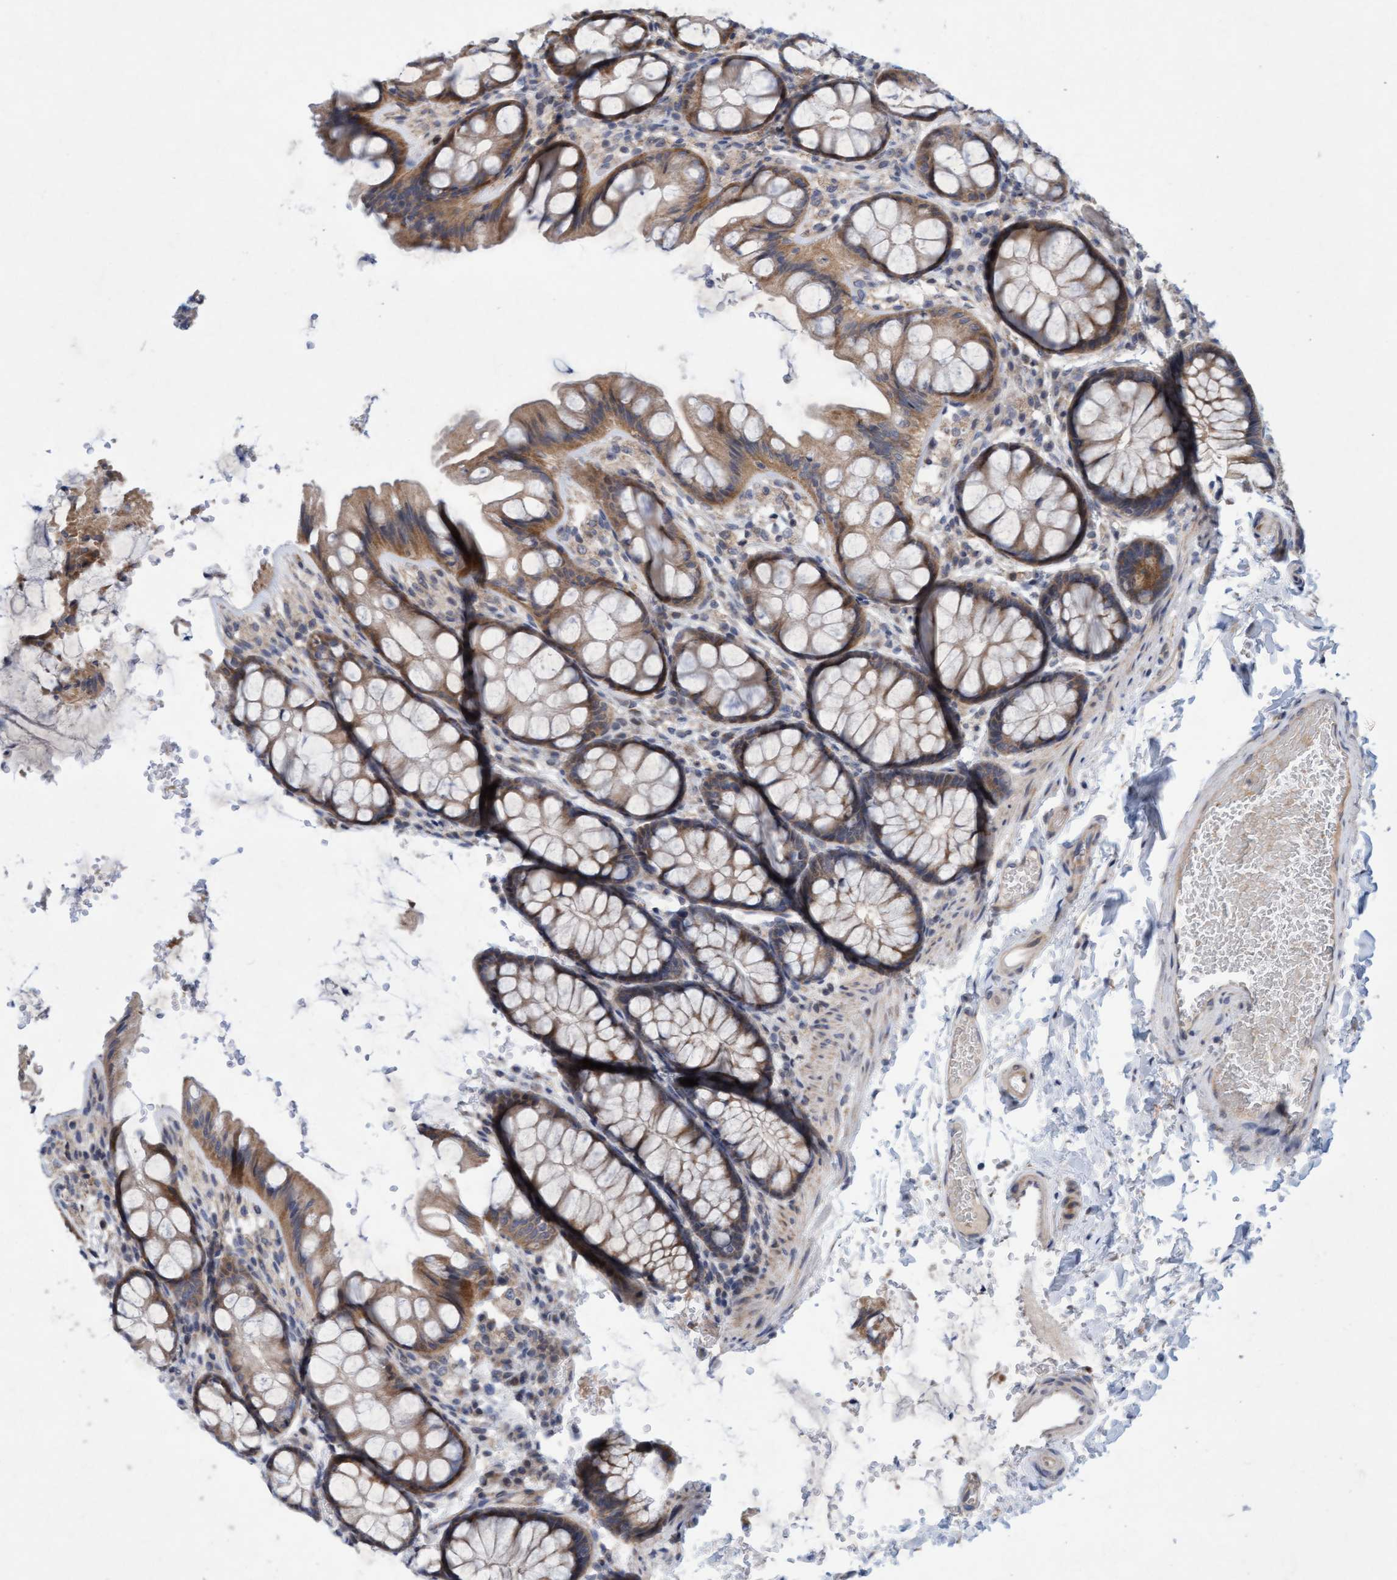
{"staining": {"intensity": "weak", "quantity": ">75%", "location": "cytoplasmic/membranous"}, "tissue": "colon", "cell_type": "Endothelial cells", "image_type": "normal", "snomed": [{"axis": "morphology", "description": "Normal tissue, NOS"}, {"axis": "topography", "description": "Colon"}], "caption": "Weak cytoplasmic/membranous positivity for a protein is present in approximately >75% of endothelial cells of benign colon using IHC.", "gene": "DDHD2", "patient": {"sex": "male", "age": 47}}